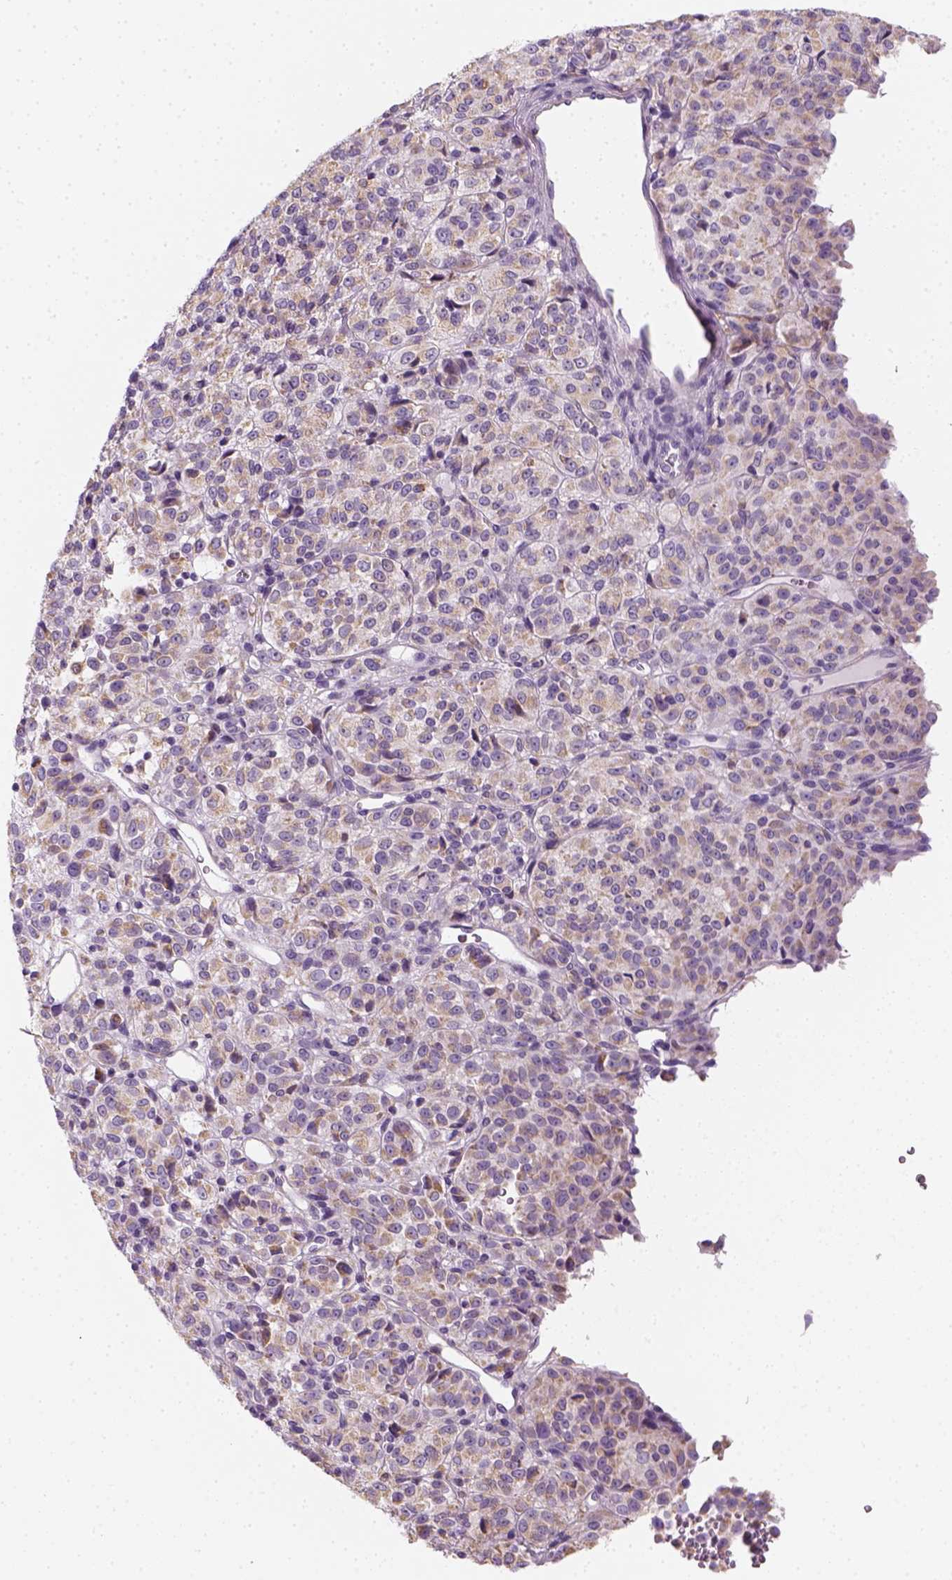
{"staining": {"intensity": "weak", "quantity": "25%-75%", "location": "cytoplasmic/membranous"}, "tissue": "melanoma", "cell_type": "Tumor cells", "image_type": "cancer", "snomed": [{"axis": "morphology", "description": "Malignant melanoma, Metastatic site"}, {"axis": "topography", "description": "Brain"}], "caption": "The image demonstrates a brown stain indicating the presence of a protein in the cytoplasmic/membranous of tumor cells in melanoma.", "gene": "AWAT2", "patient": {"sex": "female", "age": 56}}